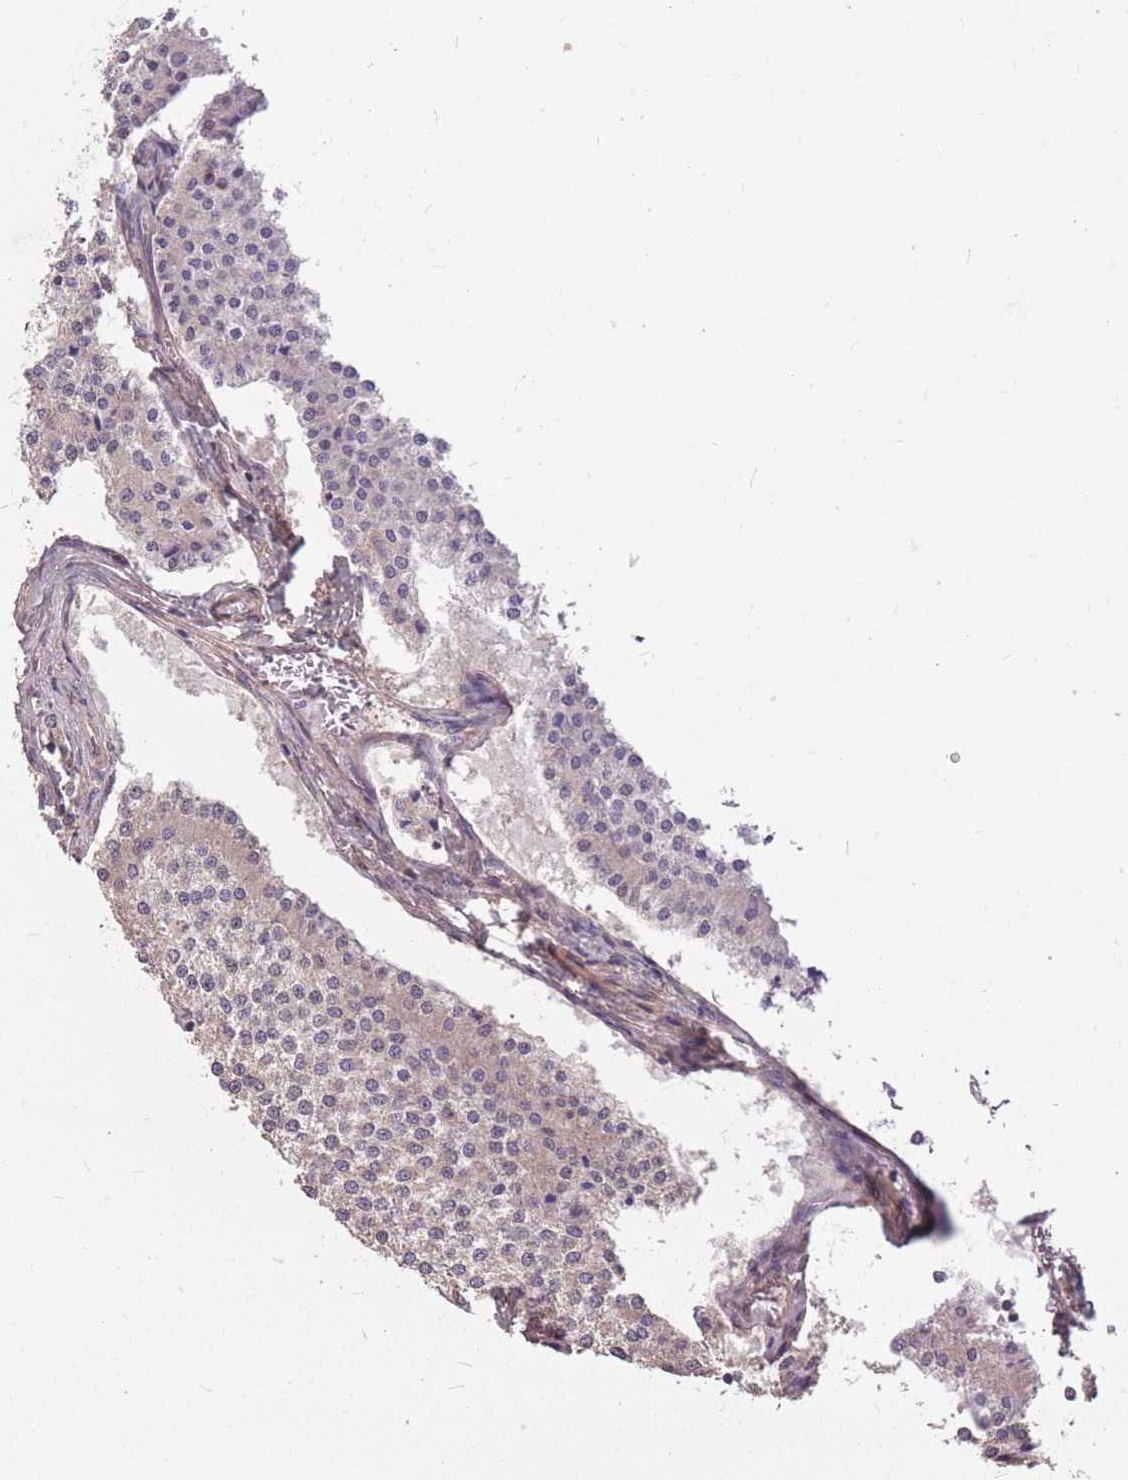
{"staining": {"intensity": "negative", "quantity": "none", "location": "none"}, "tissue": "carcinoid", "cell_type": "Tumor cells", "image_type": "cancer", "snomed": [{"axis": "morphology", "description": "Carcinoid, malignant, NOS"}, {"axis": "topography", "description": "Colon"}], "caption": "High magnification brightfield microscopy of carcinoid stained with DAB (brown) and counterstained with hematoxylin (blue): tumor cells show no significant positivity. (Stains: DAB (3,3'-diaminobenzidine) immunohistochemistry (IHC) with hematoxylin counter stain, Microscopy: brightfield microscopy at high magnification).", "gene": "DYNC1LI2", "patient": {"sex": "female", "age": 52}}